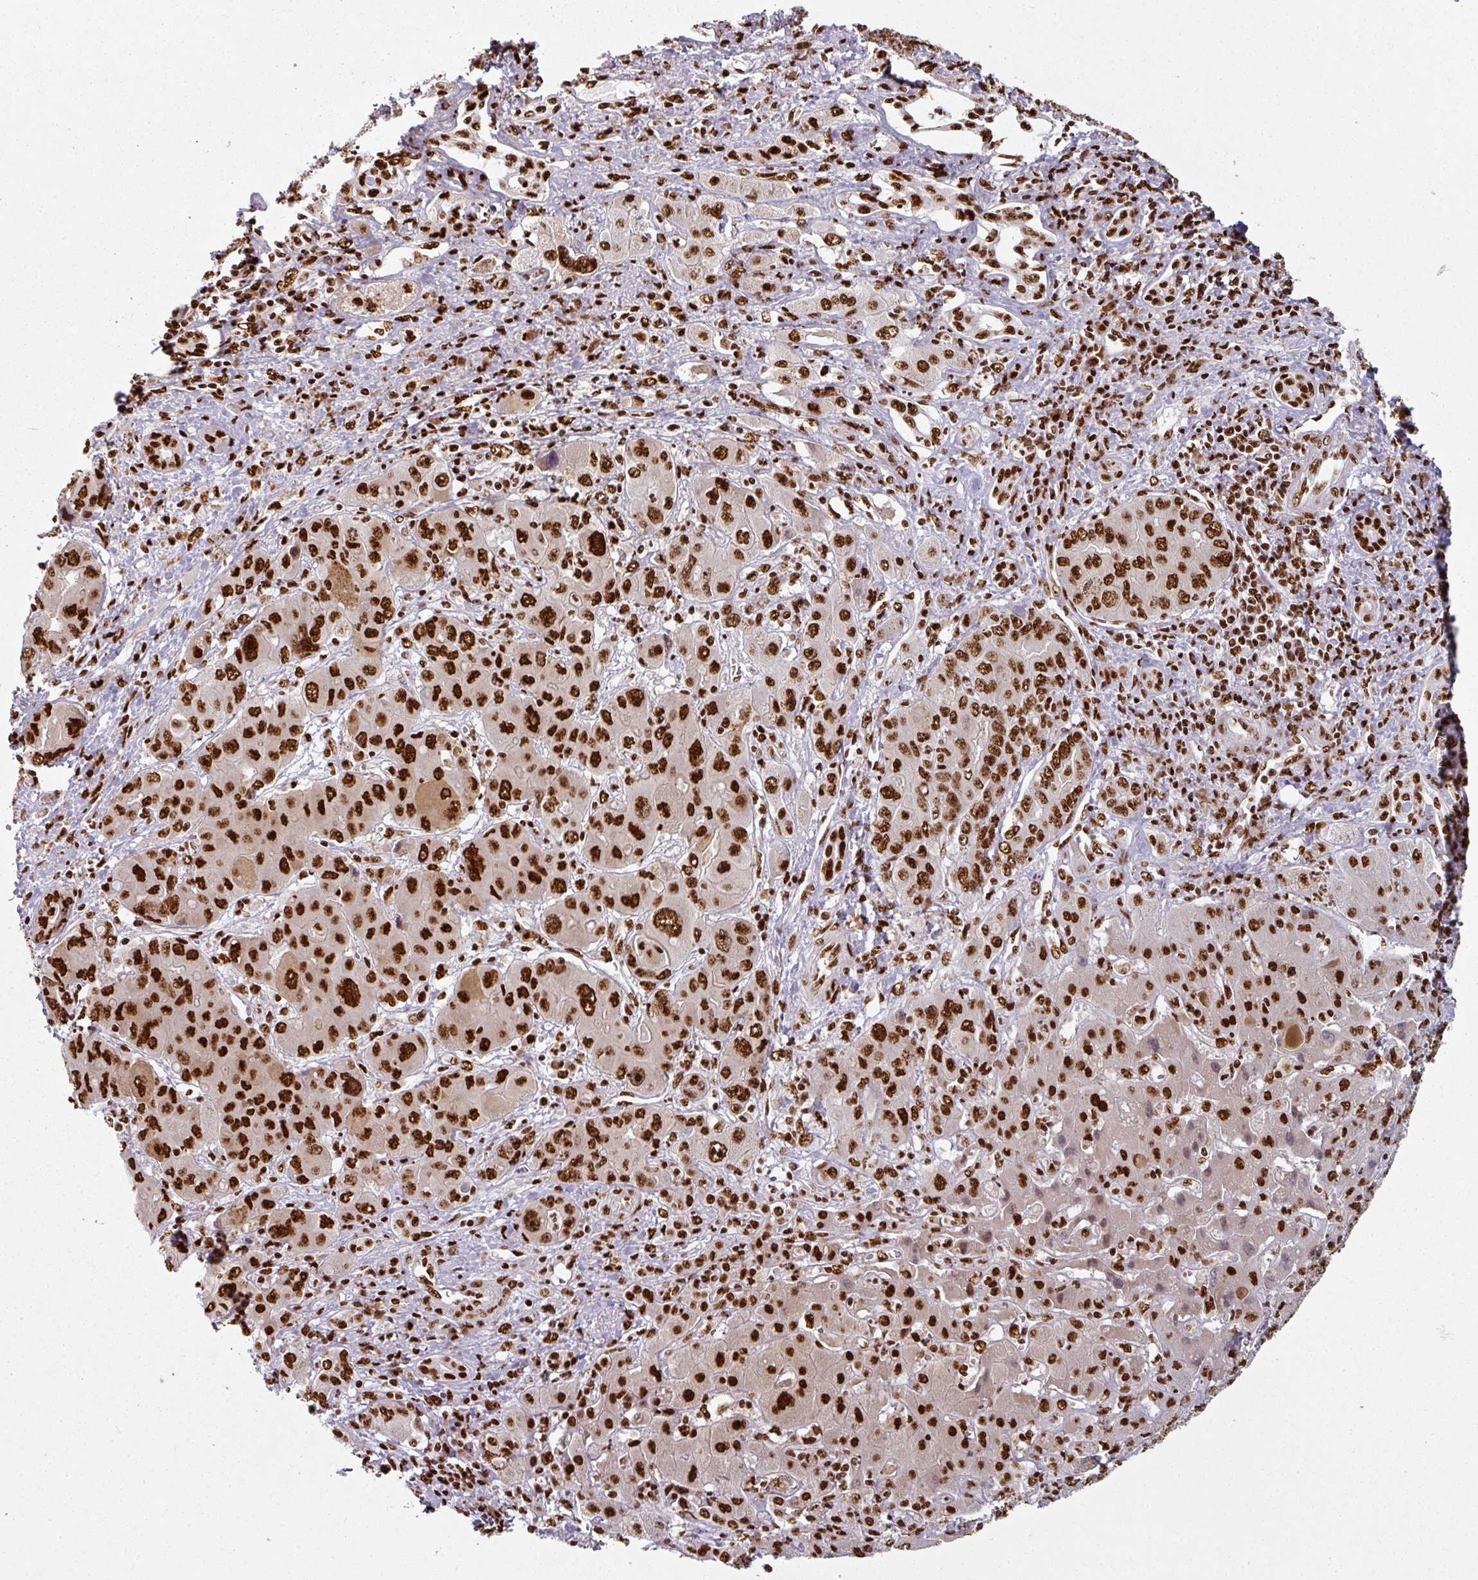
{"staining": {"intensity": "strong", "quantity": ">75%", "location": "nuclear"}, "tissue": "liver cancer", "cell_type": "Tumor cells", "image_type": "cancer", "snomed": [{"axis": "morphology", "description": "Cholangiocarcinoma"}, {"axis": "topography", "description": "Liver"}], "caption": "Immunohistochemistry (IHC) micrograph of human liver cancer (cholangiocarcinoma) stained for a protein (brown), which displays high levels of strong nuclear expression in about >75% of tumor cells.", "gene": "SIK3", "patient": {"sex": "male", "age": 67}}